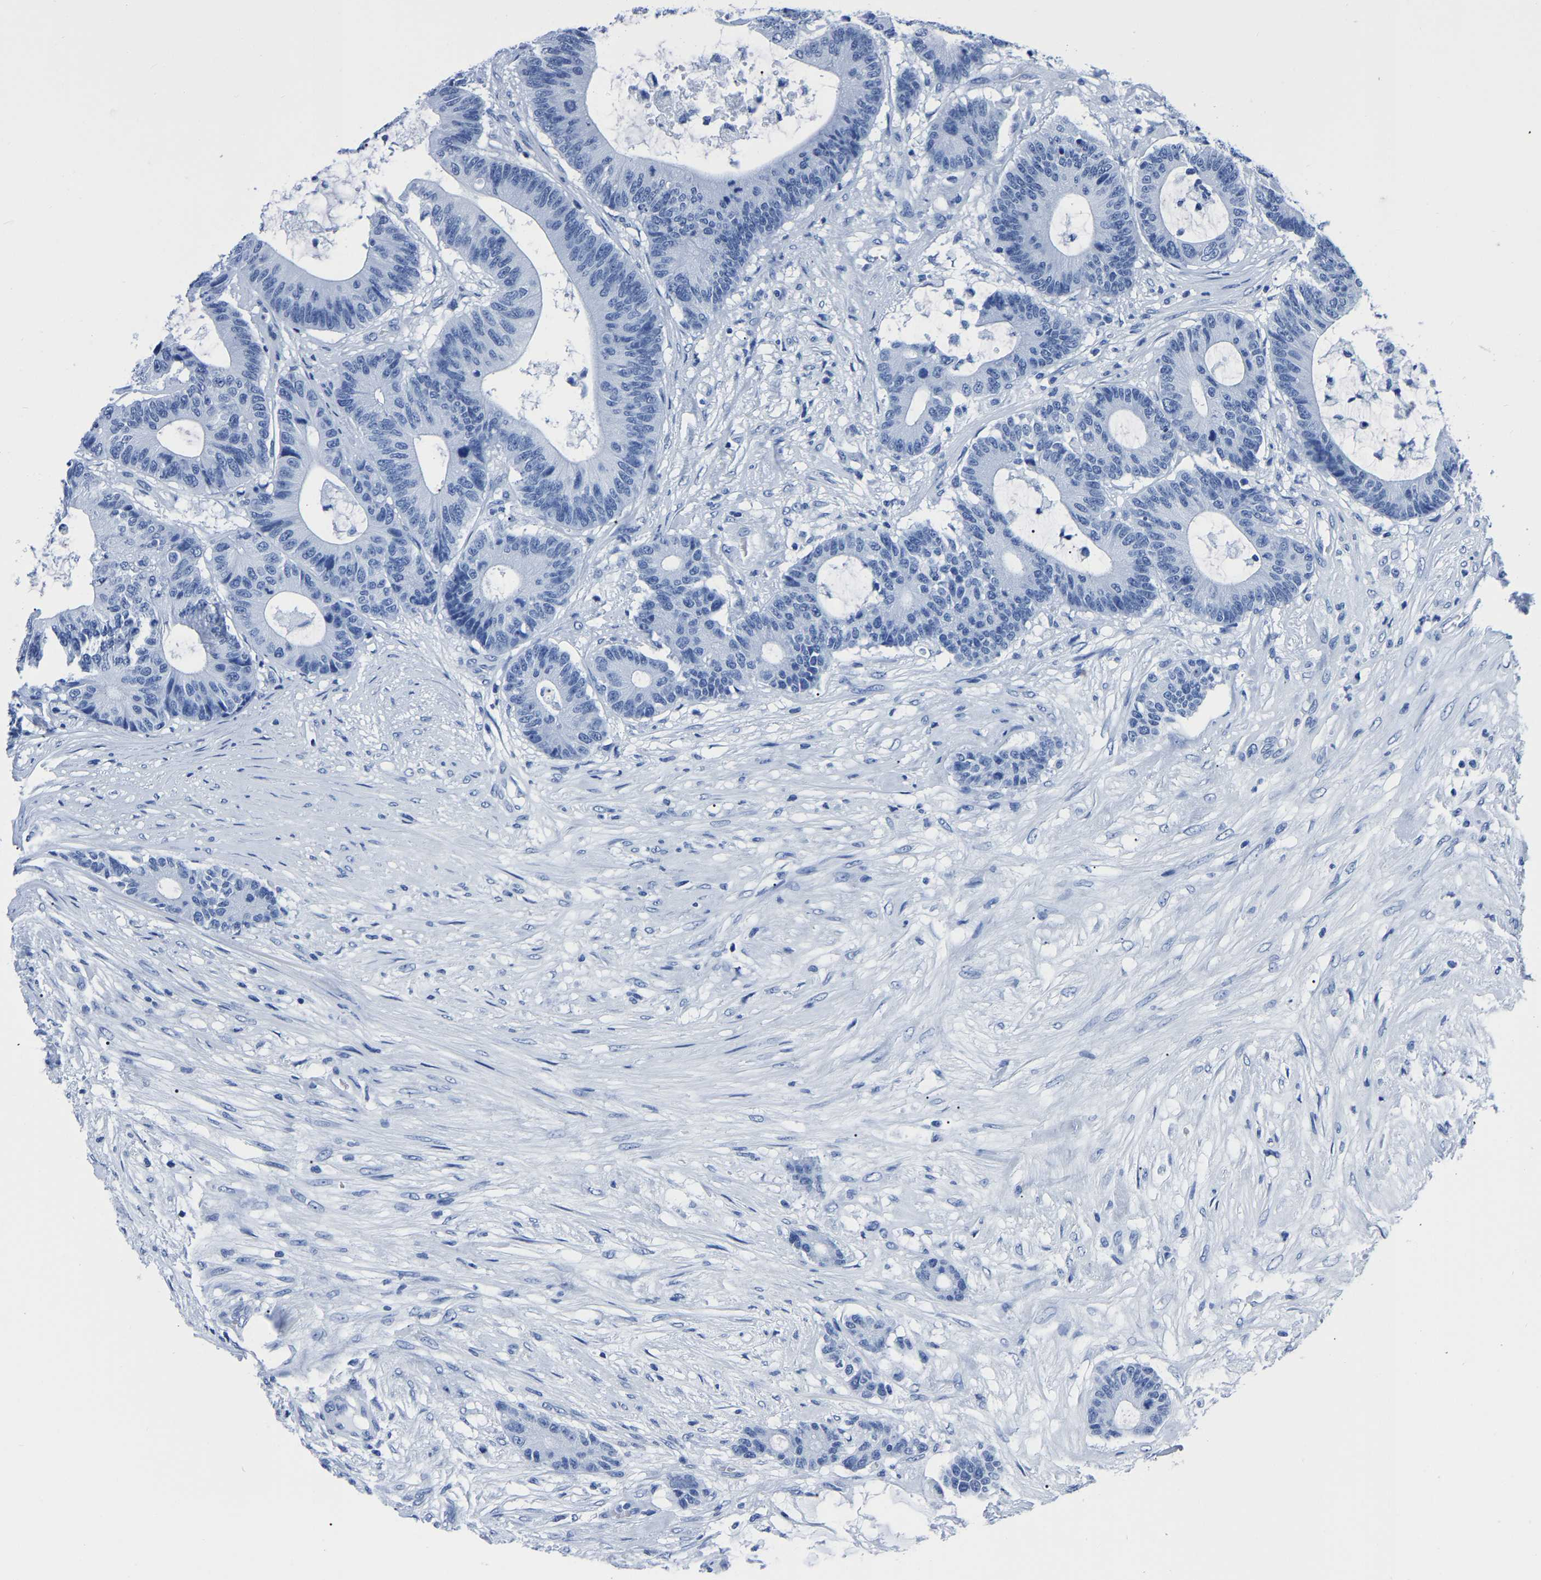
{"staining": {"intensity": "negative", "quantity": "none", "location": "none"}, "tissue": "colorectal cancer", "cell_type": "Tumor cells", "image_type": "cancer", "snomed": [{"axis": "morphology", "description": "Adenocarcinoma, NOS"}, {"axis": "topography", "description": "Colon"}], "caption": "Immunohistochemical staining of colorectal adenocarcinoma displays no significant staining in tumor cells. (Brightfield microscopy of DAB (3,3'-diaminobenzidine) immunohistochemistry at high magnification).", "gene": "IMPG2", "patient": {"sex": "female", "age": 84}}